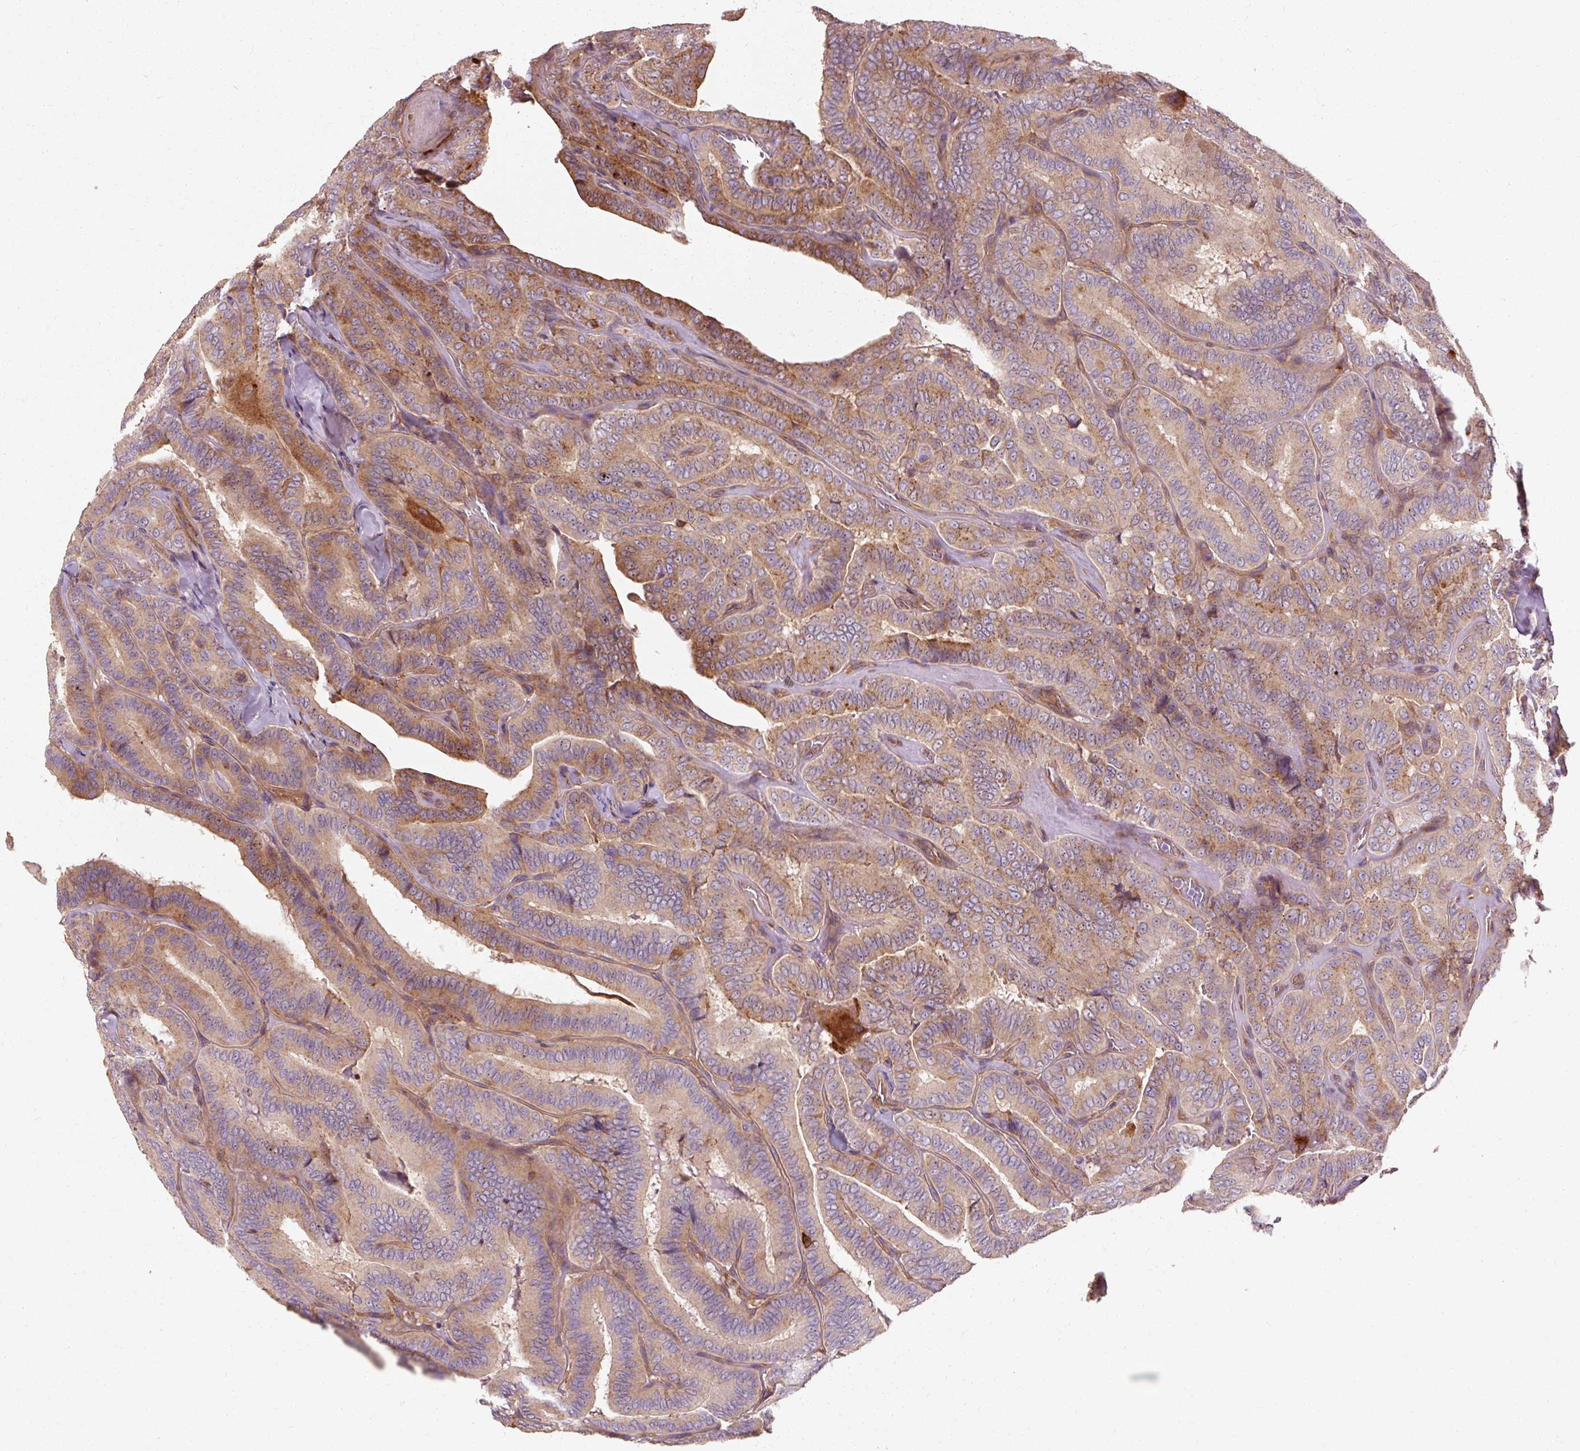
{"staining": {"intensity": "moderate", "quantity": ">75%", "location": "cytoplasmic/membranous"}, "tissue": "thyroid cancer", "cell_type": "Tumor cells", "image_type": "cancer", "snomed": [{"axis": "morphology", "description": "Papillary adenocarcinoma, NOS"}, {"axis": "topography", "description": "Thyroid gland"}], "caption": "This is an image of immunohistochemistry staining of papillary adenocarcinoma (thyroid), which shows moderate positivity in the cytoplasmic/membranous of tumor cells.", "gene": "TBC1D4", "patient": {"sex": "male", "age": 61}}